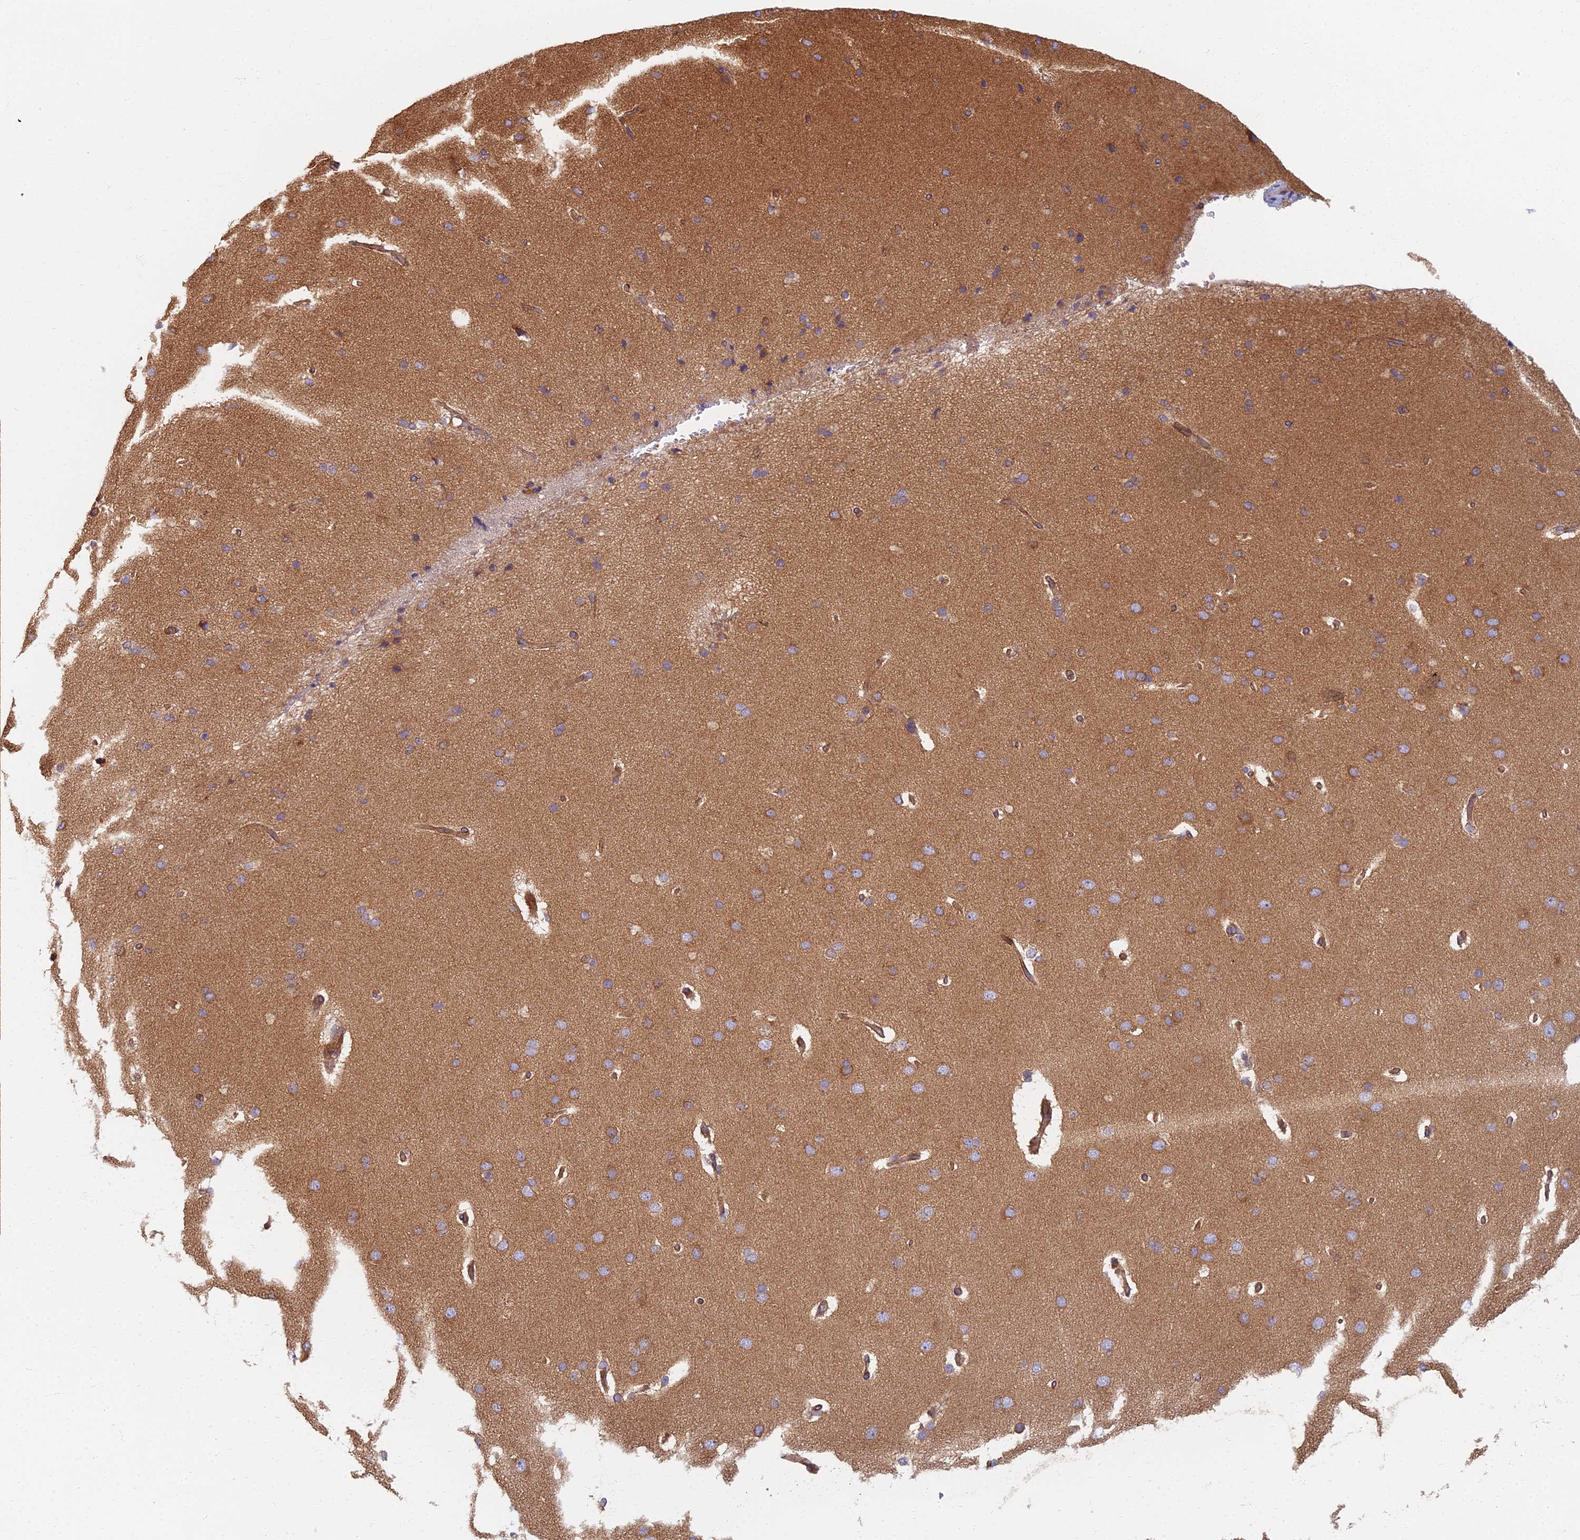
{"staining": {"intensity": "moderate", "quantity": ">75%", "location": "cytoplasmic/membranous"}, "tissue": "cerebral cortex", "cell_type": "Endothelial cells", "image_type": "normal", "snomed": [{"axis": "morphology", "description": "Normal tissue, NOS"}, {"axis": "topography", "description": "Cerebral cortex"}], "caption": "The immunohistochemical stain highlights moderate cytoplasmic/membranous staining in endothelial cells of normal cerebral cortex. Nuclei are stained in blue.", "gene": "RBSN", "patient": {"sex": "male", "age": 62}}